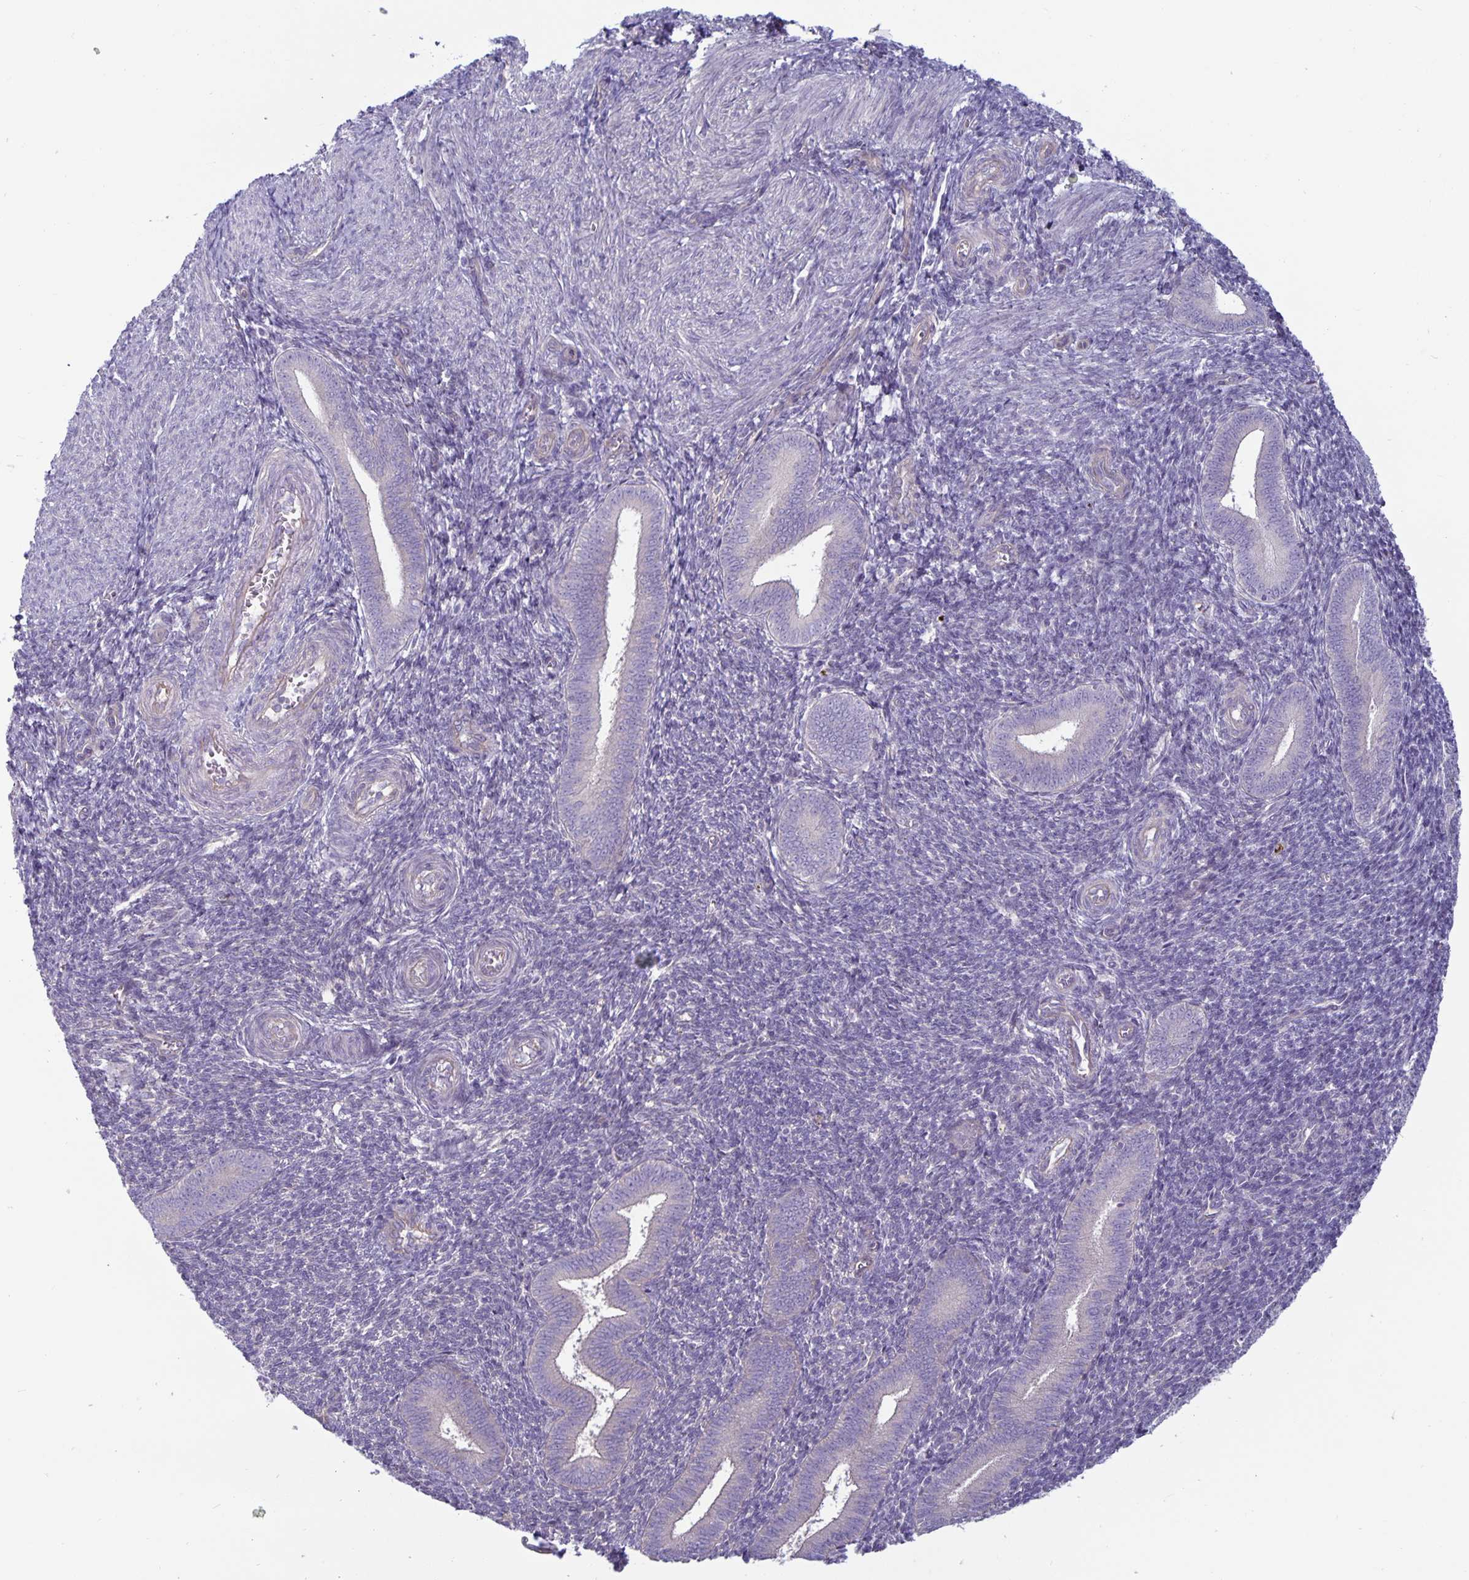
{"staining": {"intensity": "negative", "quantity": "none", "location": "none"}, "tissue": "endometrium", "cell_type": "Cells in endometrial stroma", "image_type": "normal", "snomed": [{"axis": "morphology", "description": "Normal tissue, NOS"}, {"axis": "topography", "description": "Endometrium"}], "caption": "Human endometrium stained for a protein using IHC exhibits no expression in cells in endometrial stroma.", "gene": "PLCB3", "patient": {"sex": "female", "age": 25}}